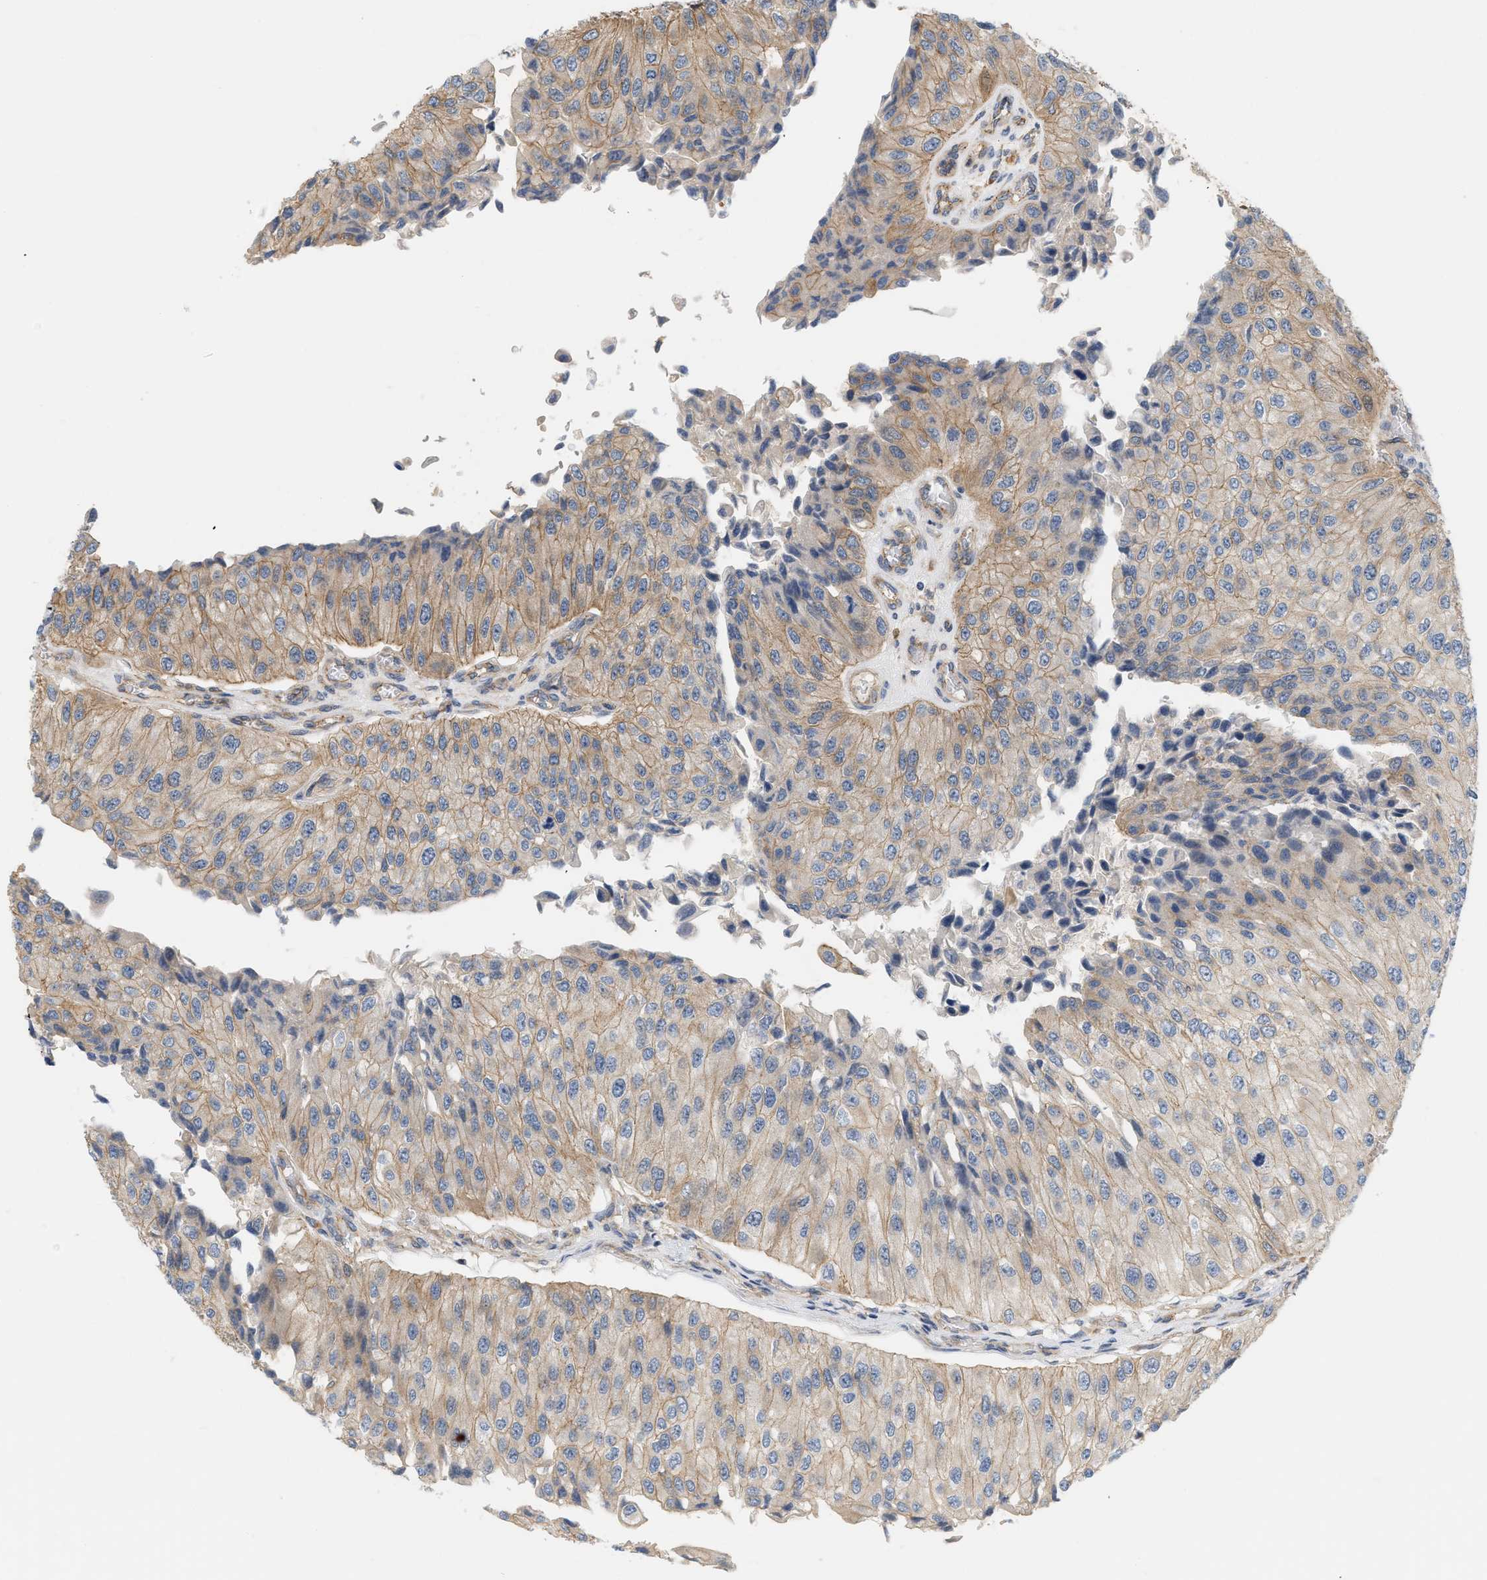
{"staining": {"intensity": "weak", "quantity": ">75%", "location": "cytoplasmic/membranous"}, "tissue": "urothelial cancer", "cell_type": "Tumor cells", "image_type": "cancer", "snomed": [{"axis": "morphology", "description": "Urothelial carcinoma, High grade"}, {"axis": "topography", "description": "Kidney"}, {"axis": "topography", "description": "Urinary bladder"}], "caption": "High-power microscopy captured an immunohistochemistry micrograph of urothelial carcinoma (high-grade), revealing weak cytoplasmic/membranous staining in approximately >75% of tumor cells.", "gene": "CTXN1", "patient": {"sex": "male", "age": 77}}